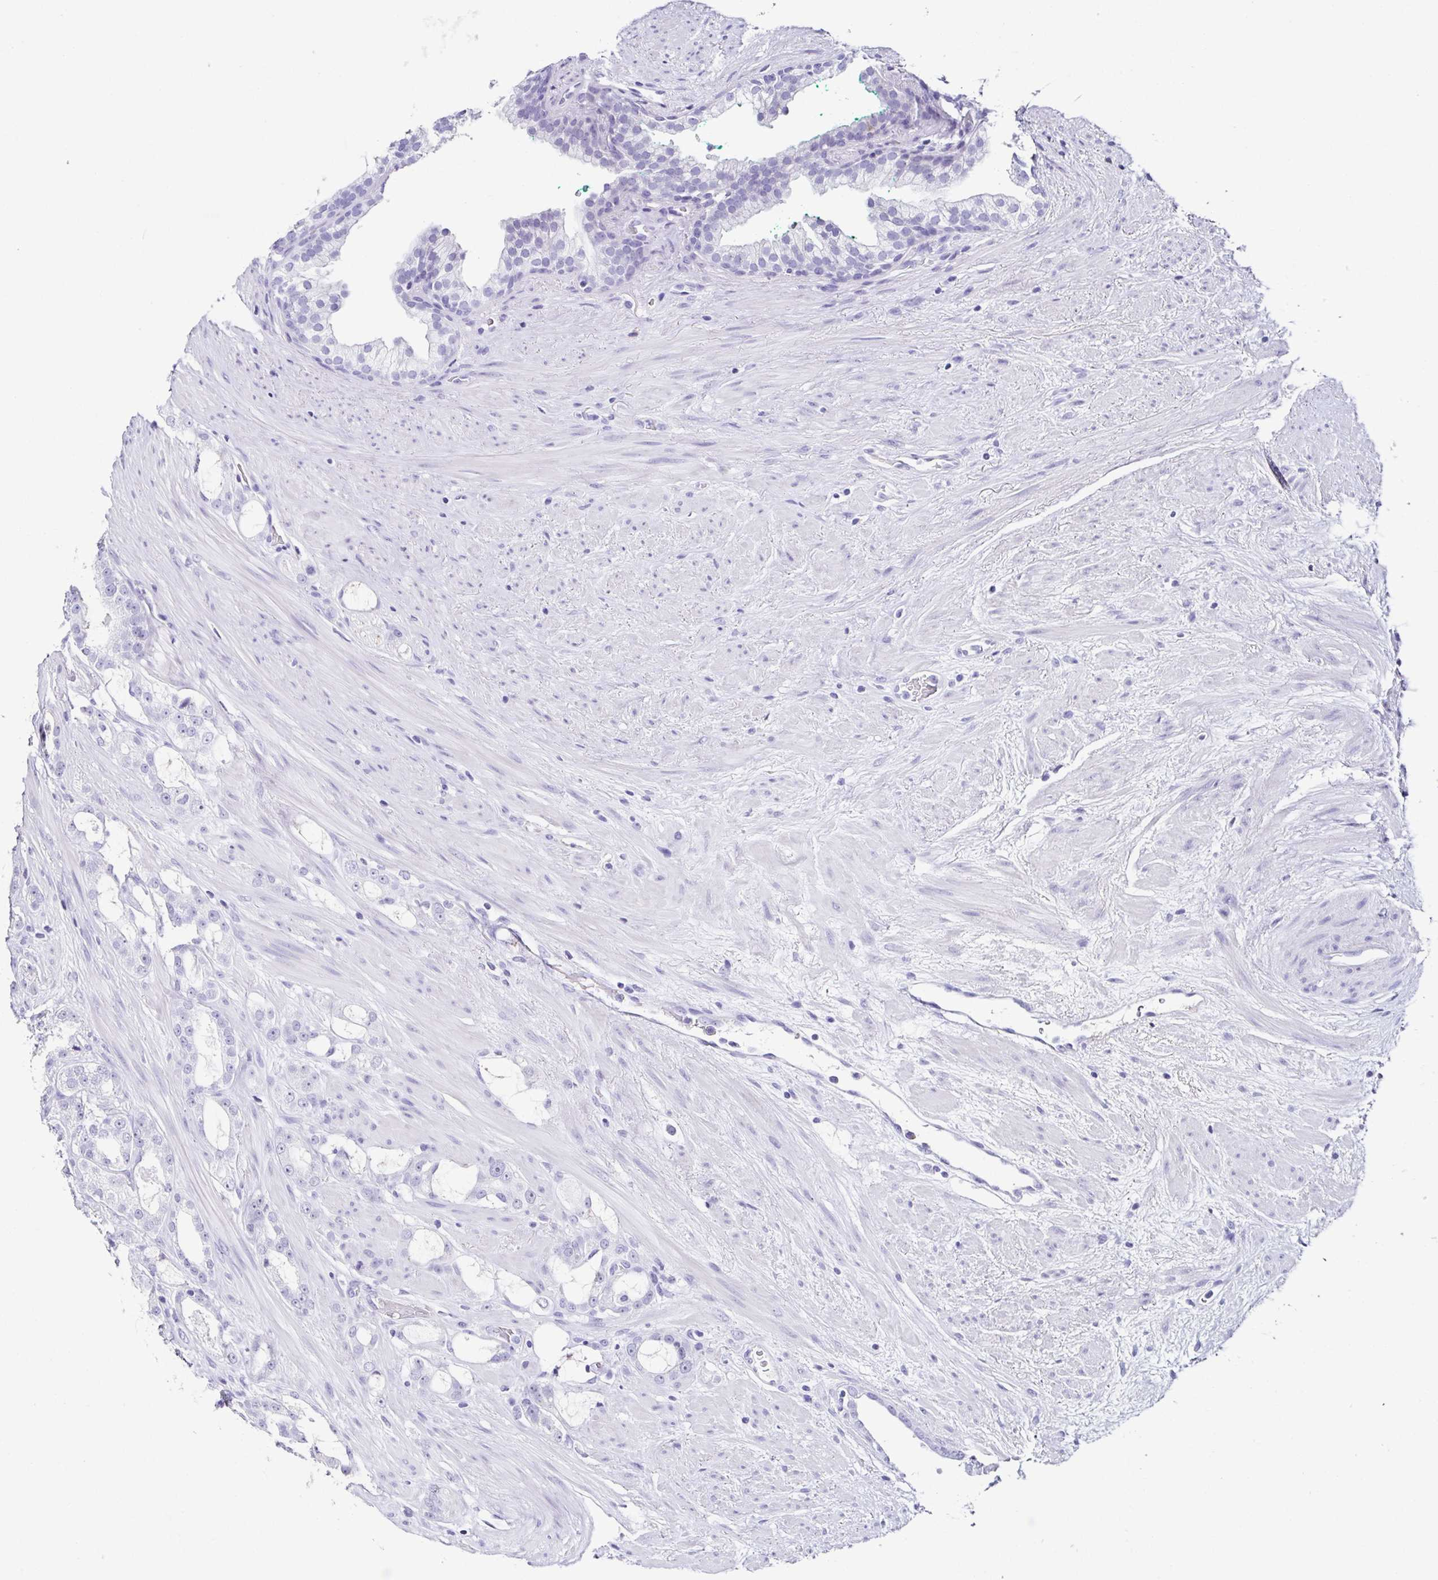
{"staining": {"intensity": "negative", "quantity": "none", "location": "none"}, "tissue": "prostate cancer", "cell_type": "Tumor cells", "image_type": "cancer", "snomed": [{"axis": "morphology", "description": "Adenocarcinoma, High grade"}, {"axis": "topography", "description": "Prostate"}], "caption": "The IHC histopathology image has no significant expression in tumor cells of prostate cancer (high-grade adenocarcinoma) tissue.", "gene": "TNNT2", "patient": {"sex": "male", "age": 65}}